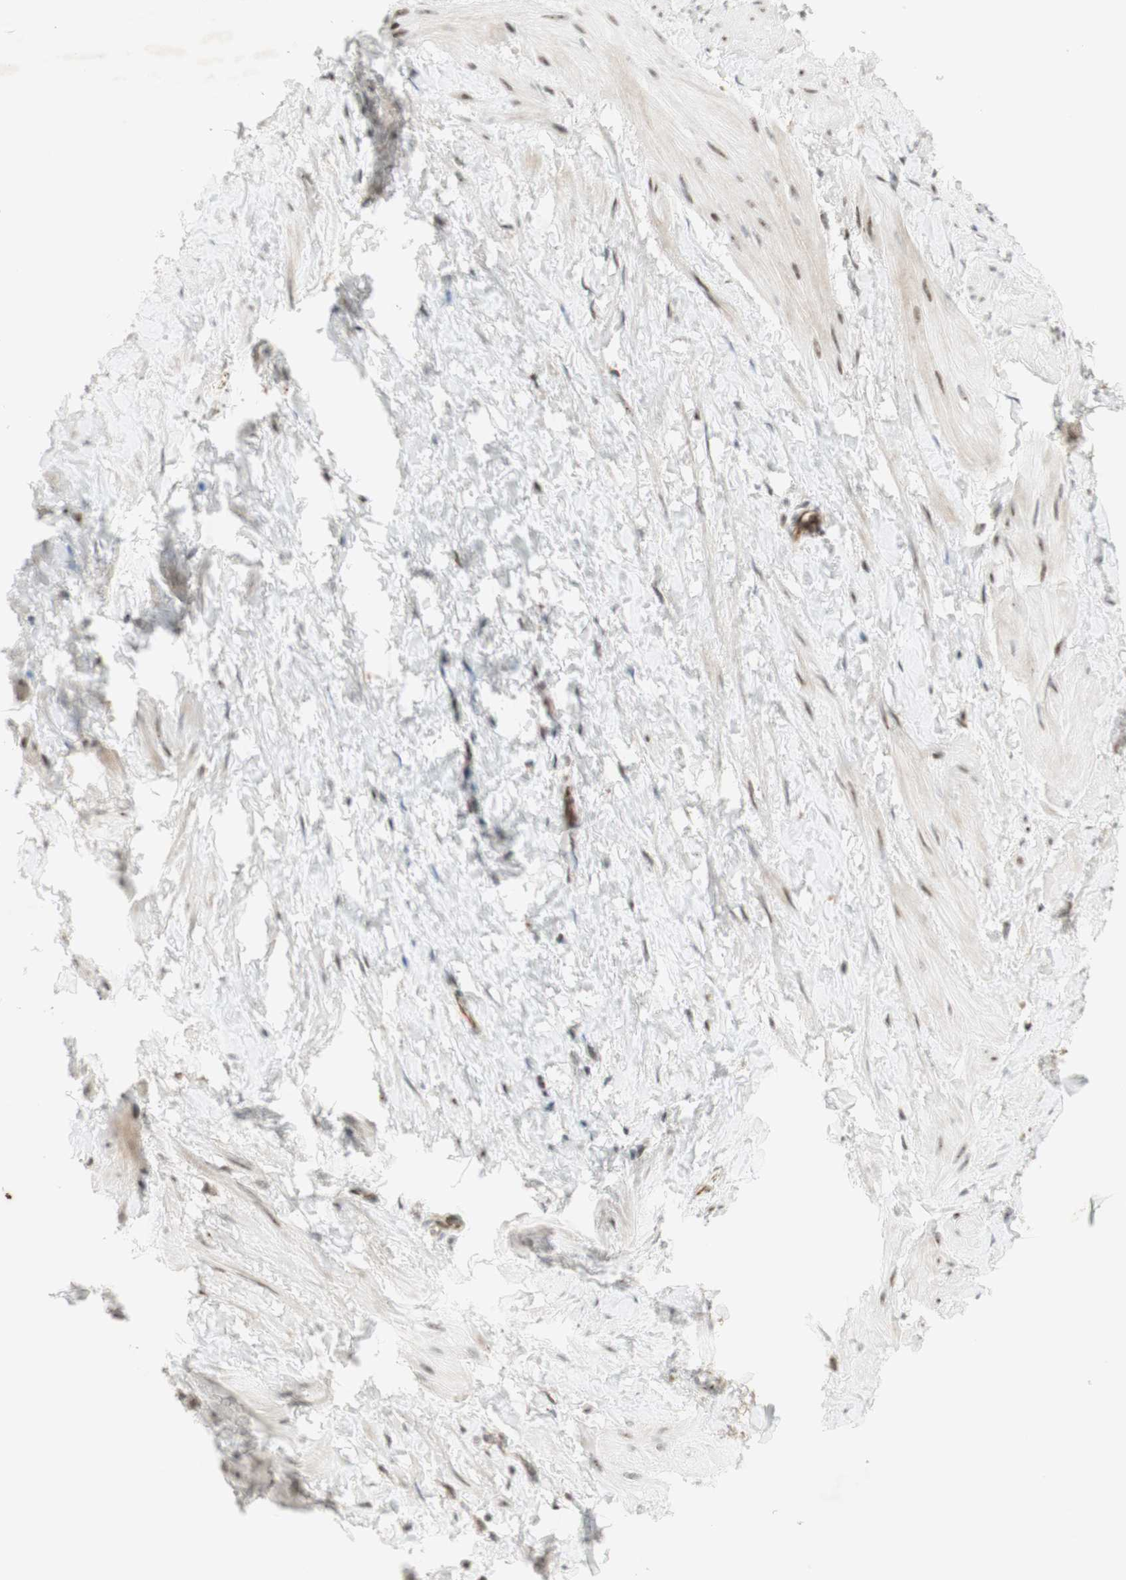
{"staining": {"intensity": "negative", "quantity": "none", "location": "none"}, "tissue": "smooth muscle", "cell_type": "Smooth muscle cells", "image_type": "normal", "snomed": [{"axis": "morphology", "description": "Normal tissue, NOS"}, {"axis": "topography", "description": "Smooth muscle"}], "caption": "The histopathology image exhibits no staining of smooth muscle cells in unremarkable smooth muscle.", "gene": "IRF1", "patient": {"sex": "male", "age": 16}}